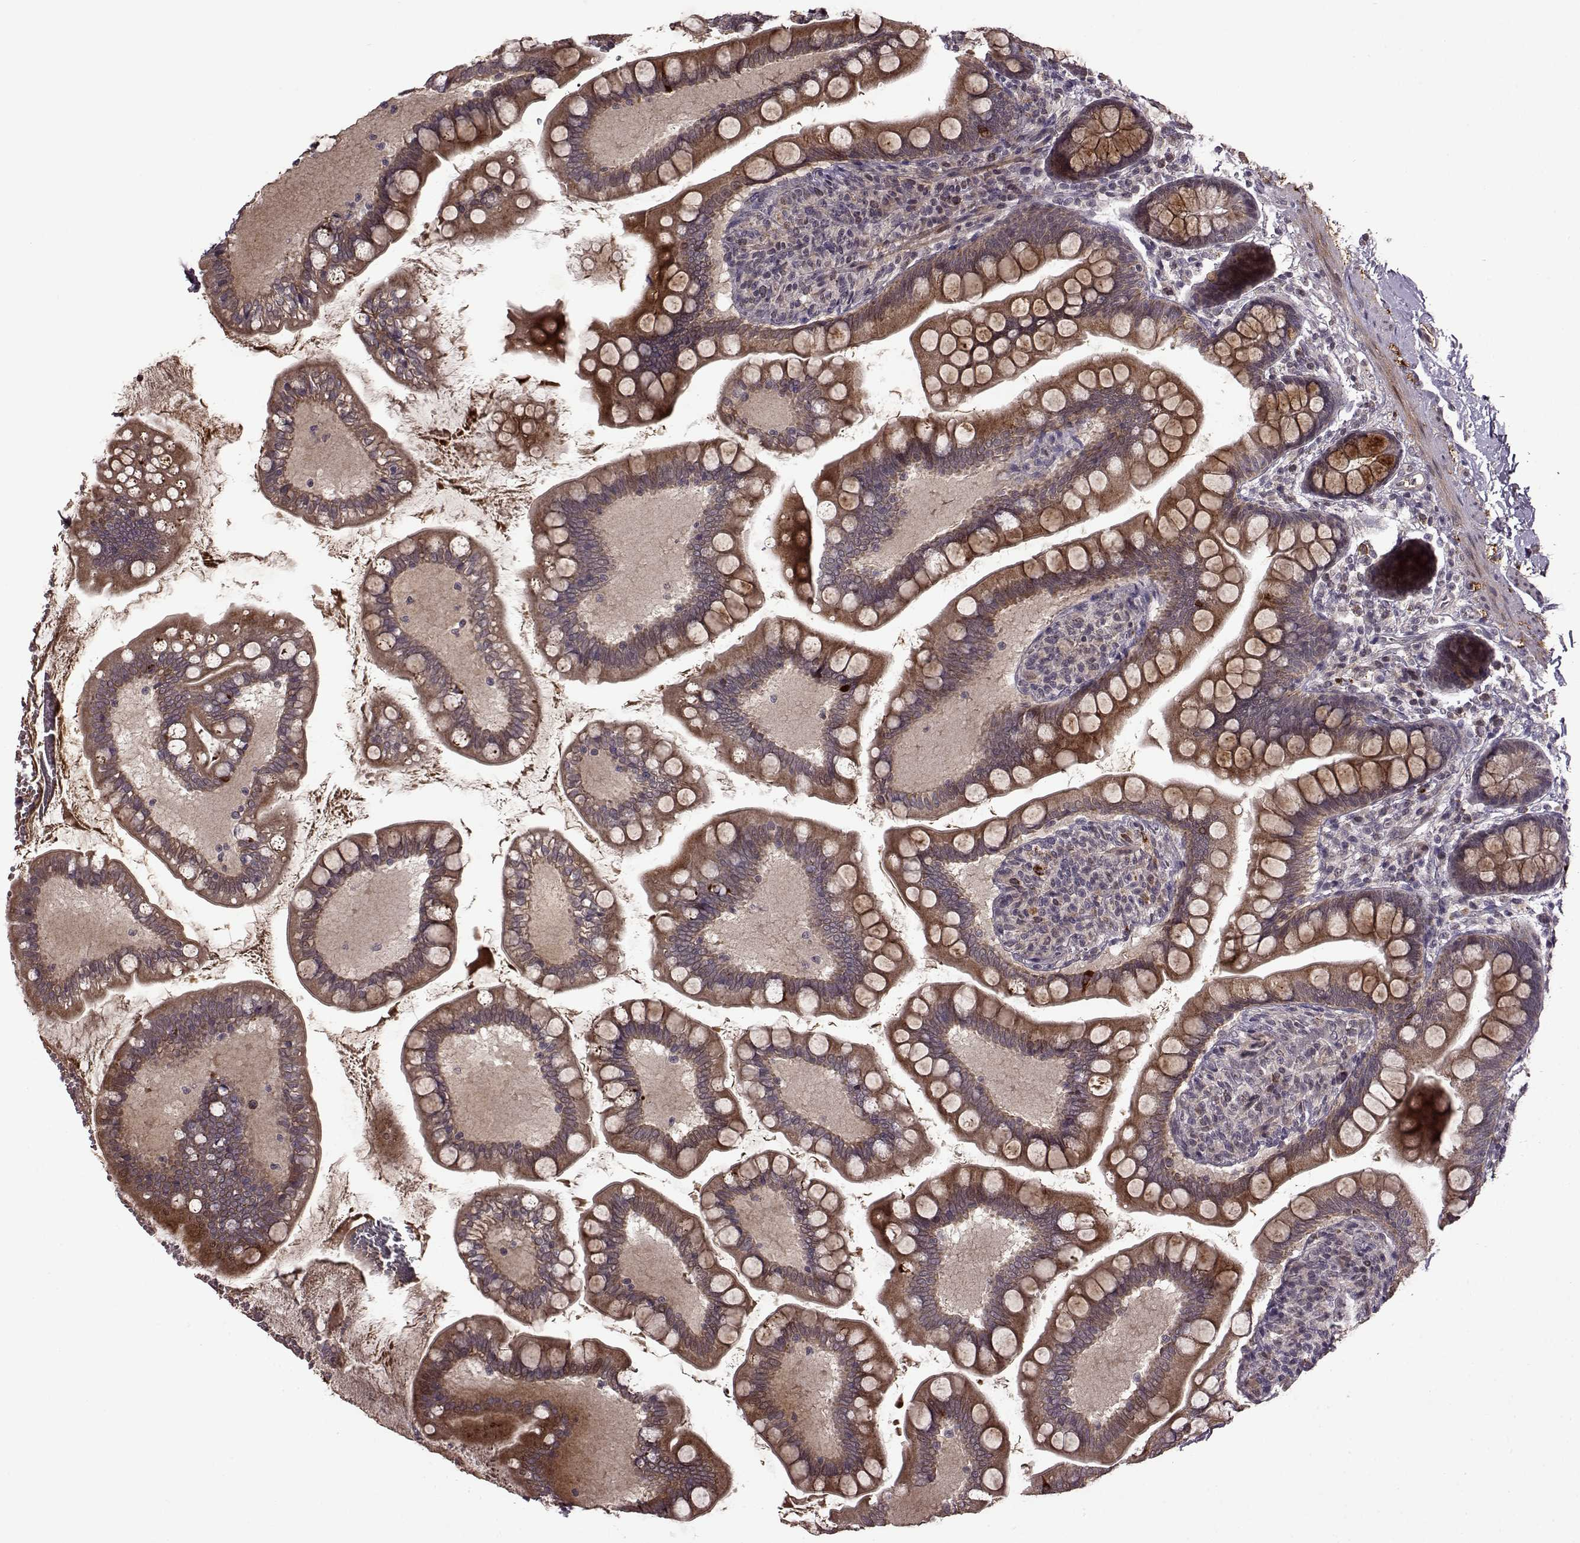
{"staining": {"intensity": "strong", "quantity": "<25%", "location": "cytoplasmic/membranous"}, "tissue": "small intestine", "cell_type": "Glandular cells", "image_type": "normal", "snomed": [{"axis": "morphology", "description": "Normal tissue, NOS"}, {"axis": "topography", "description": "Small intestine"}], "caption": "High-power microscopy captured an immunohistochemistry (IHC) micrograph of benign small intestine, revealing strong cytoplasmic/membranous staining in approximately <25% of glandular cells. The protein of interest is shown in brown color, while the nuclei are stained blue.", "gene": "MAIP1", "patient": {"sex": "female", "age": 56}}